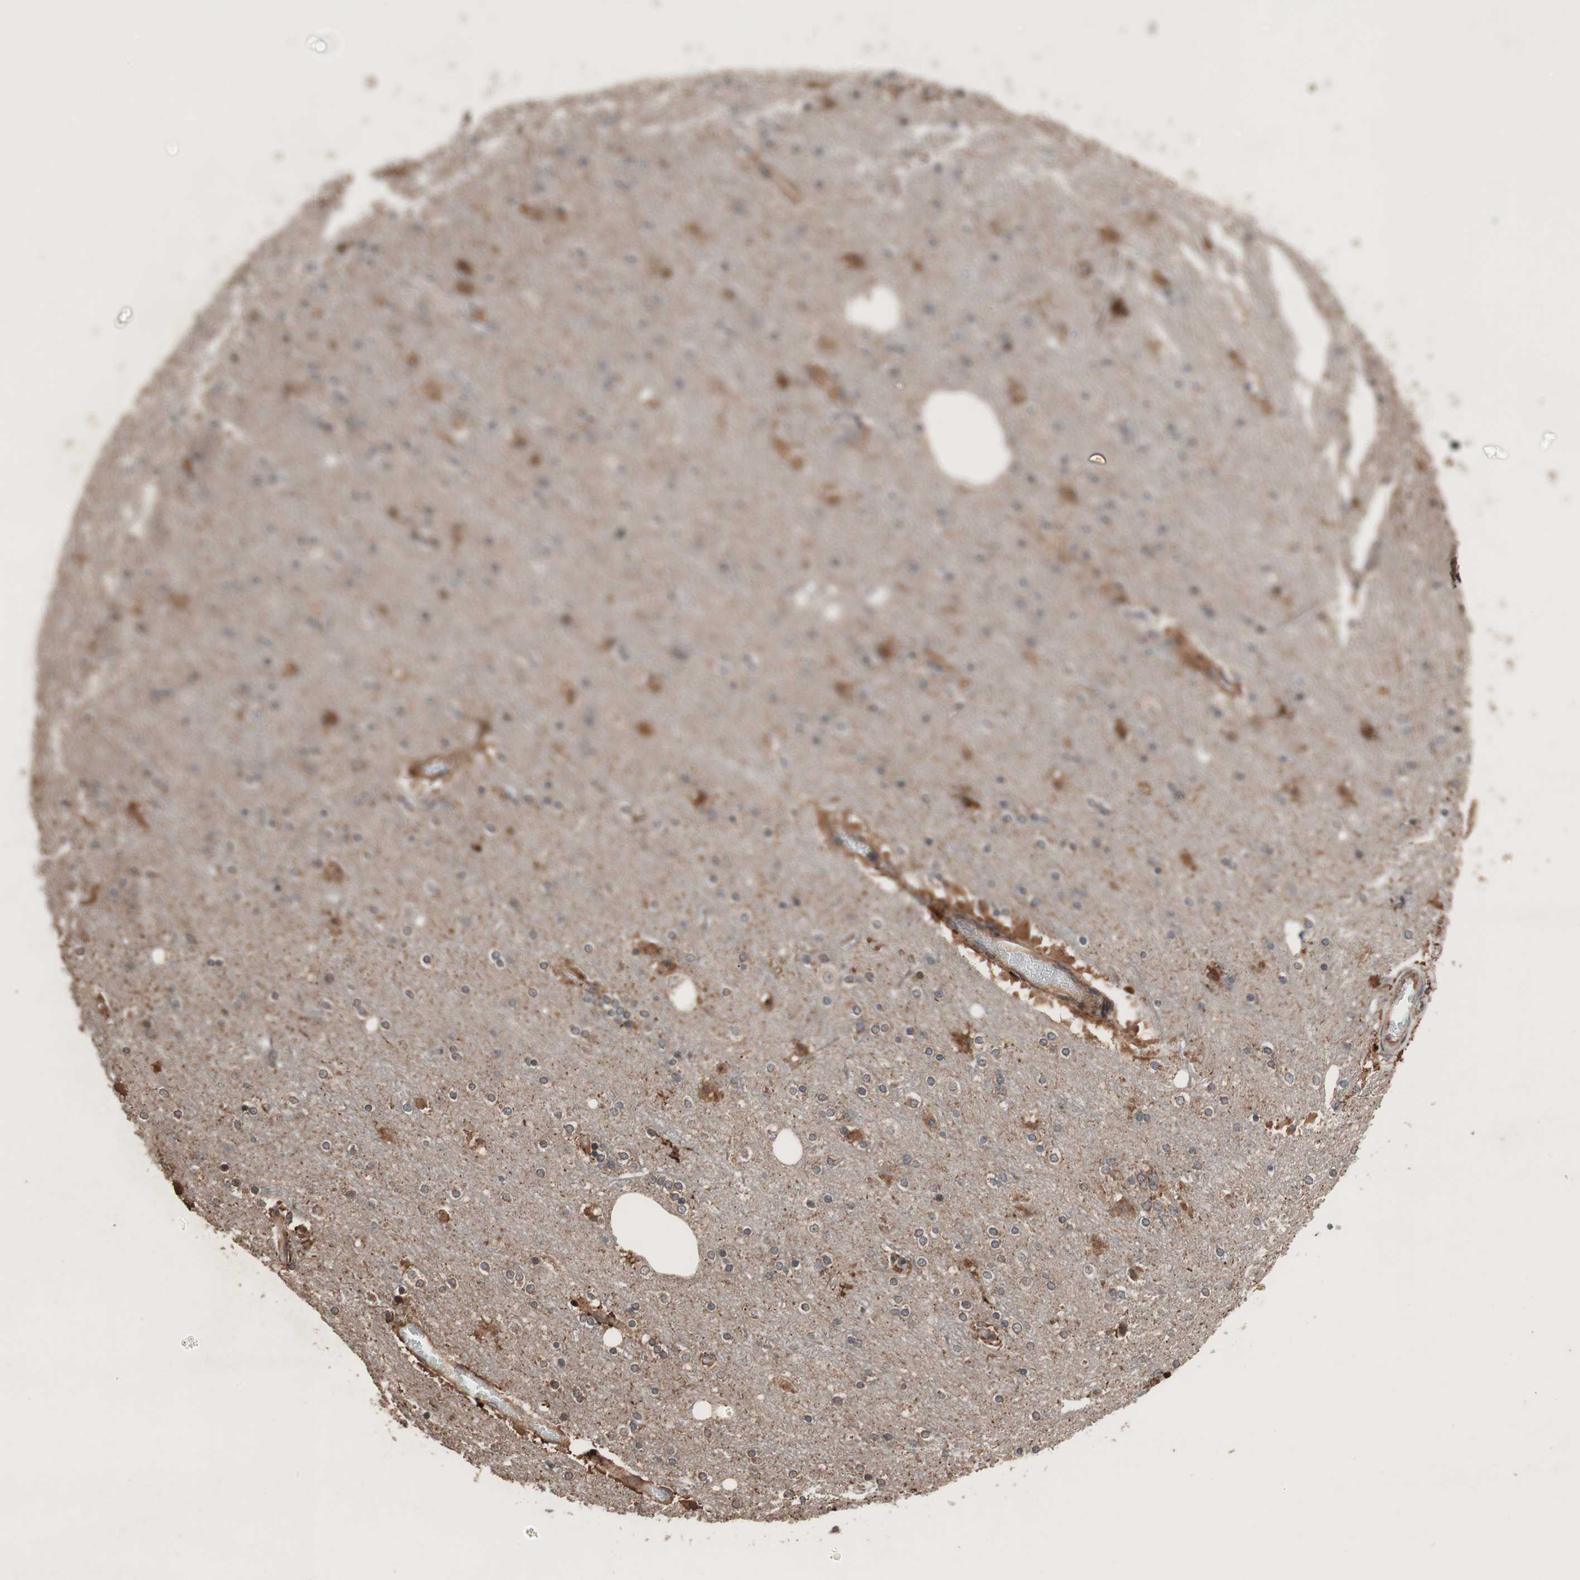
{"staining": {"intensity": "weak", "quantity": ">75%", "location": "cytoplasmic/membranous"}, "tissue": "cerebral cortex", "cell_type": "Endothelial cells", "image_type": "normal", "snomed": [{"axis": "morphology", "description": "Normal tissue, NOS"}, {"axis": "topography", "description": "Cerebral cortex"}], "caption": "Immunohistochemical staining of benign cerebral cortex shows low levels of weak cytoplasmic/membranous staining in approximately >75% of endothelial cells.", "gene": "RAB1A", "patient": {"sex": "female", "age": 54}}